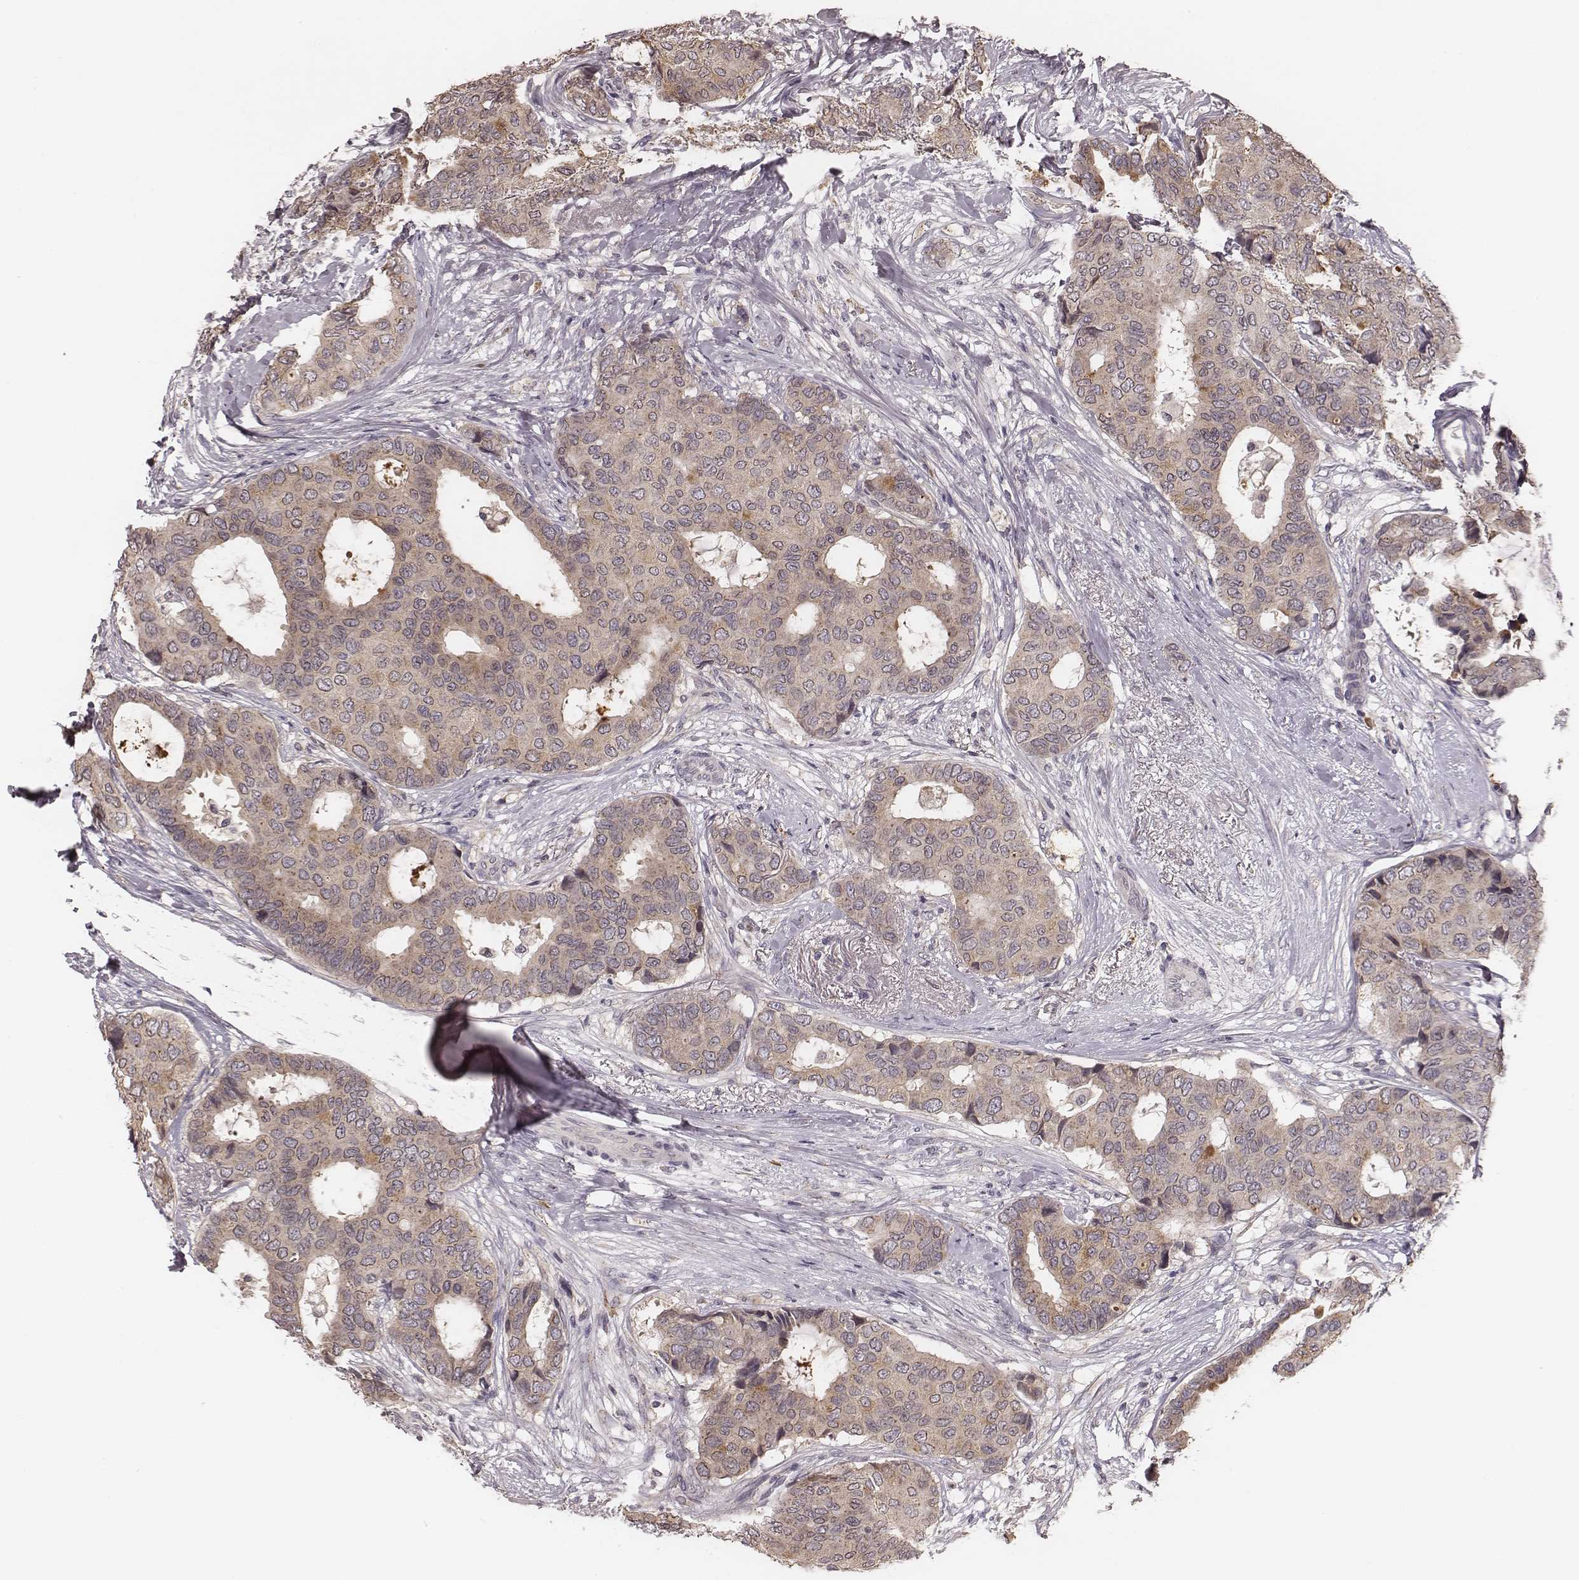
{"staining": {"intensity": "moderate", "quantity": "25%-75%", "location": "cytoplasmic/membranous"}, "tissue": "breast cancer", "cell_type": "Tumor cells", "image_type": "cancer", "snomed": [{"axis": "morphology", "description": "Duct carcinoma"}, {"axis": "topography", "description": "Breast"}], "caption": "Approximately 25%-75% of tumor cells in human breast intraductal carcinoma display moderate cytoplasmic/membranous protein expression as visualized by brown immunohistochemical staining.", "gene": "P2RX5", "patient": {"sex": "female", "age": 75}}